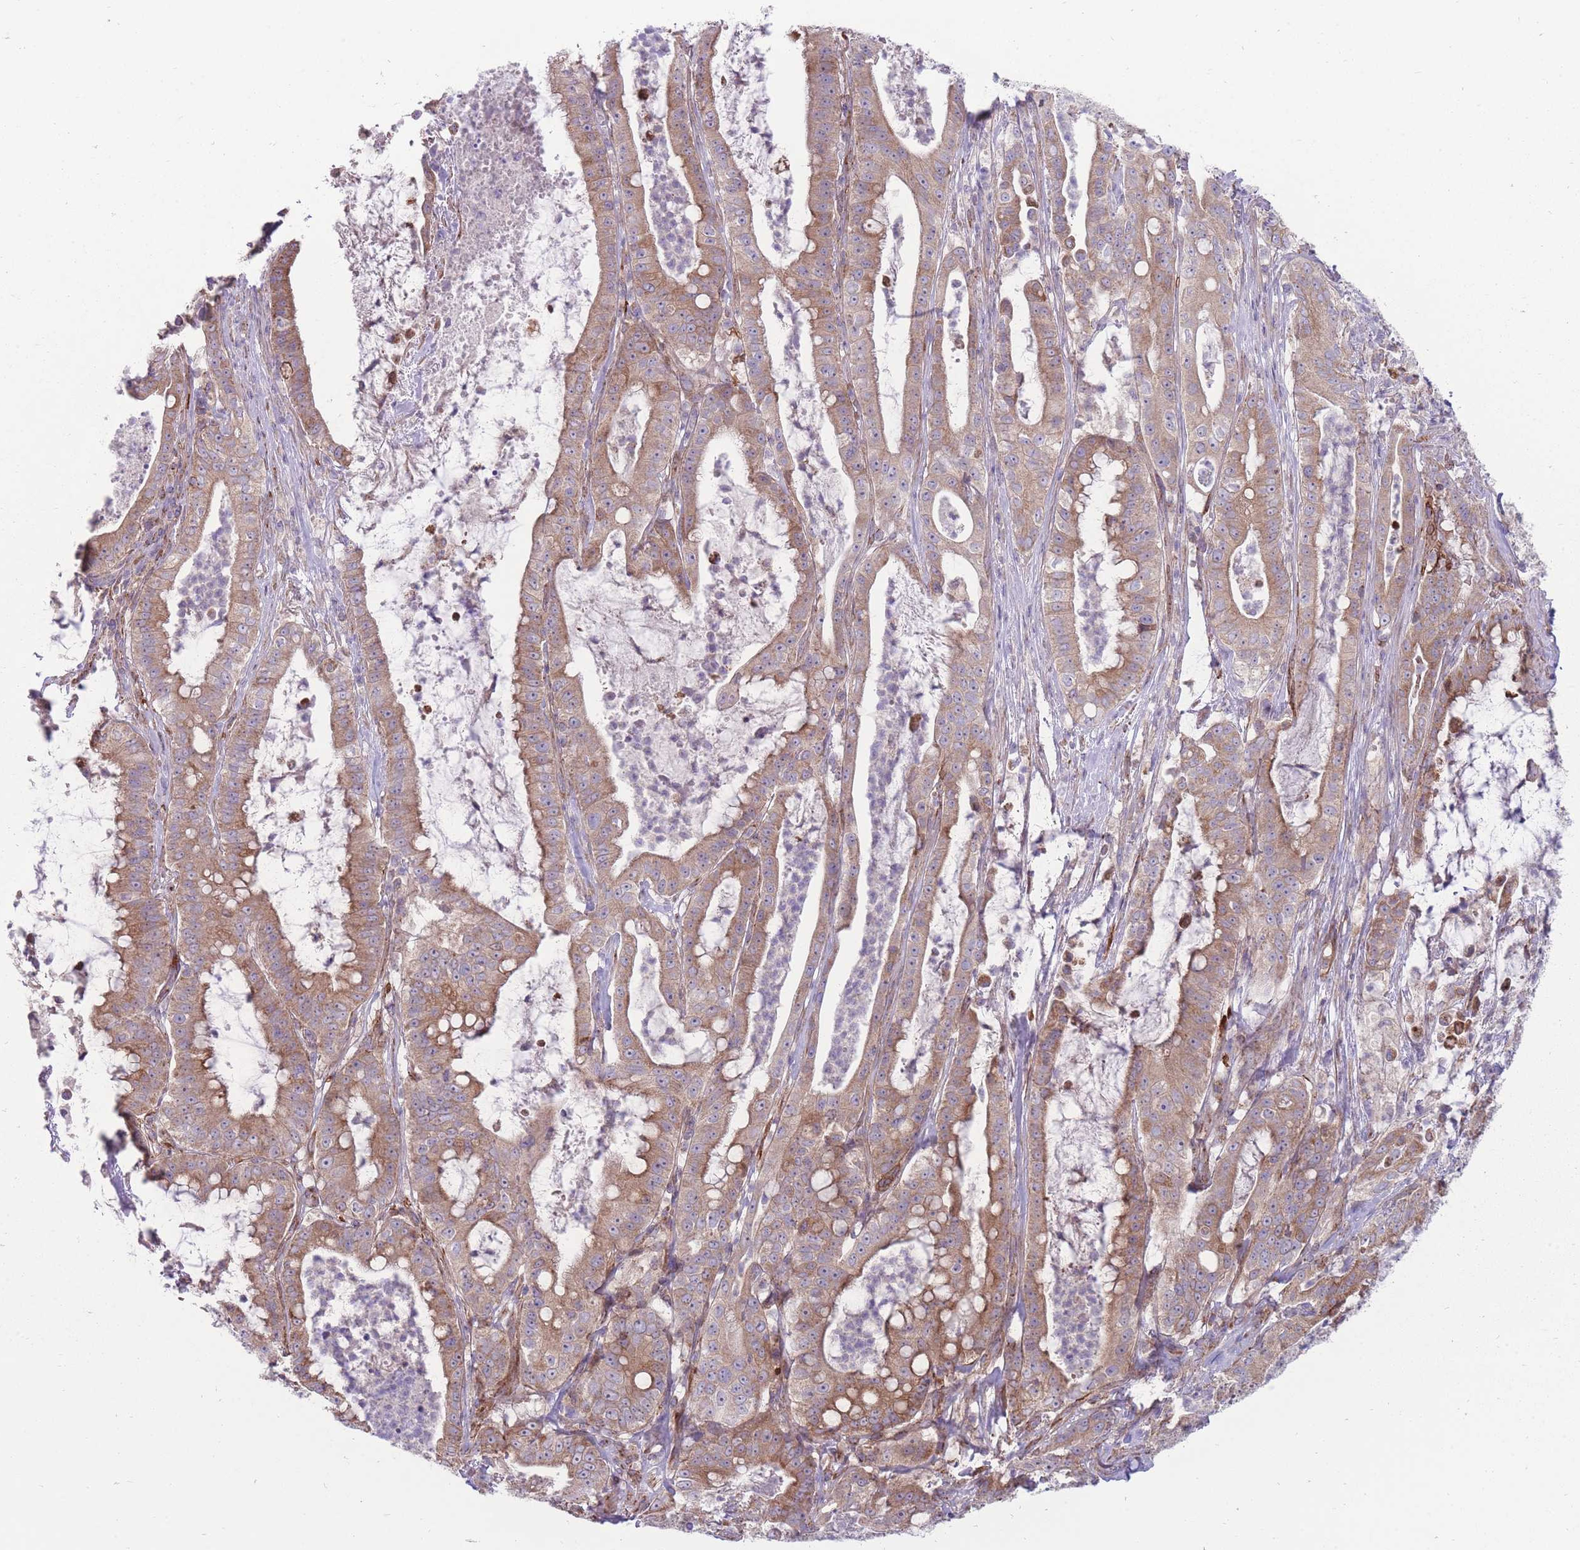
{"staining": {"intensity": "moderate", "quantity": ">75%", "location": "cytoplasmic/membranous"}, "tissue": "pancreatic cancer", "cell_type": "Tumor cells", "image_type": "cancer", "snomed": [{"axis": "morphology", "description": "Adenocarcinoma, NOS"}, {"axis": "topography", "description": "Pancreas"}], "caption": "Immunohistochemical staining of pancreatic cancer demonstrates moderate cytoplasmic/membranous protein staining in approximately >75% of tumor cells.", "gene": "ANKRD10", "patient": {"sex": "male", "age": 71}}